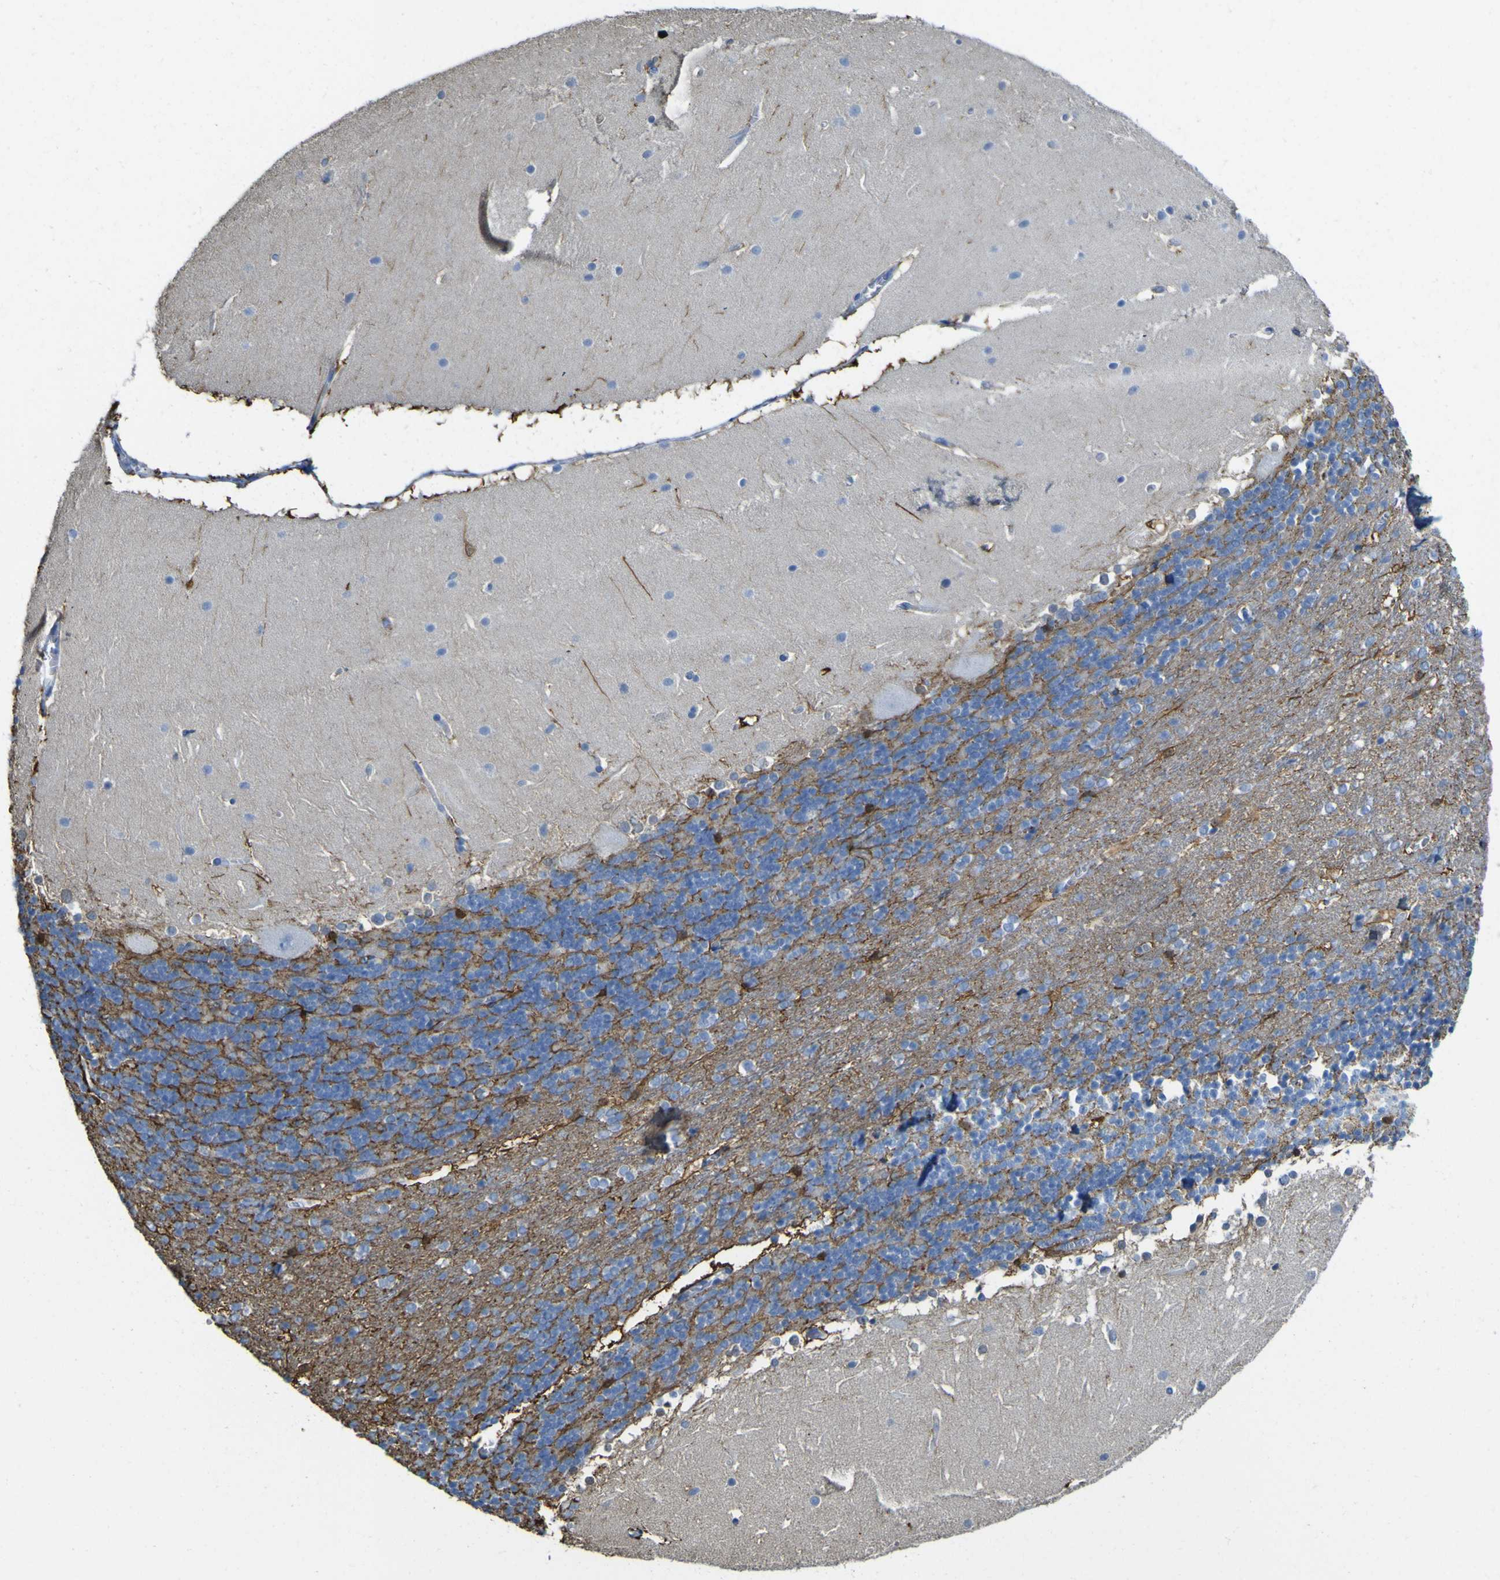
{"staining": {"intensity": "negative", "quantity": "none", "location": "none"}, "tissue": "cerebellum", "cell_type": "Cells in granular layer", "image_type": "normal", "snomed": [{"axis": "morphology", "description": "Normal tissue, NOS"}, {"axis": "topography", "description": "Cerebellum"}], "caption": "Micrograph shows no significant protein staining in cells in granular layer of unremarkable cerebellum. The staining was performed using DAB to visualize the protein expression in brown, while the nuclei were stained in blue with hematoxylin (Magnification: 20x).", "gene": "ABHD3", "patient": {"sex": "female", "age": 19}}